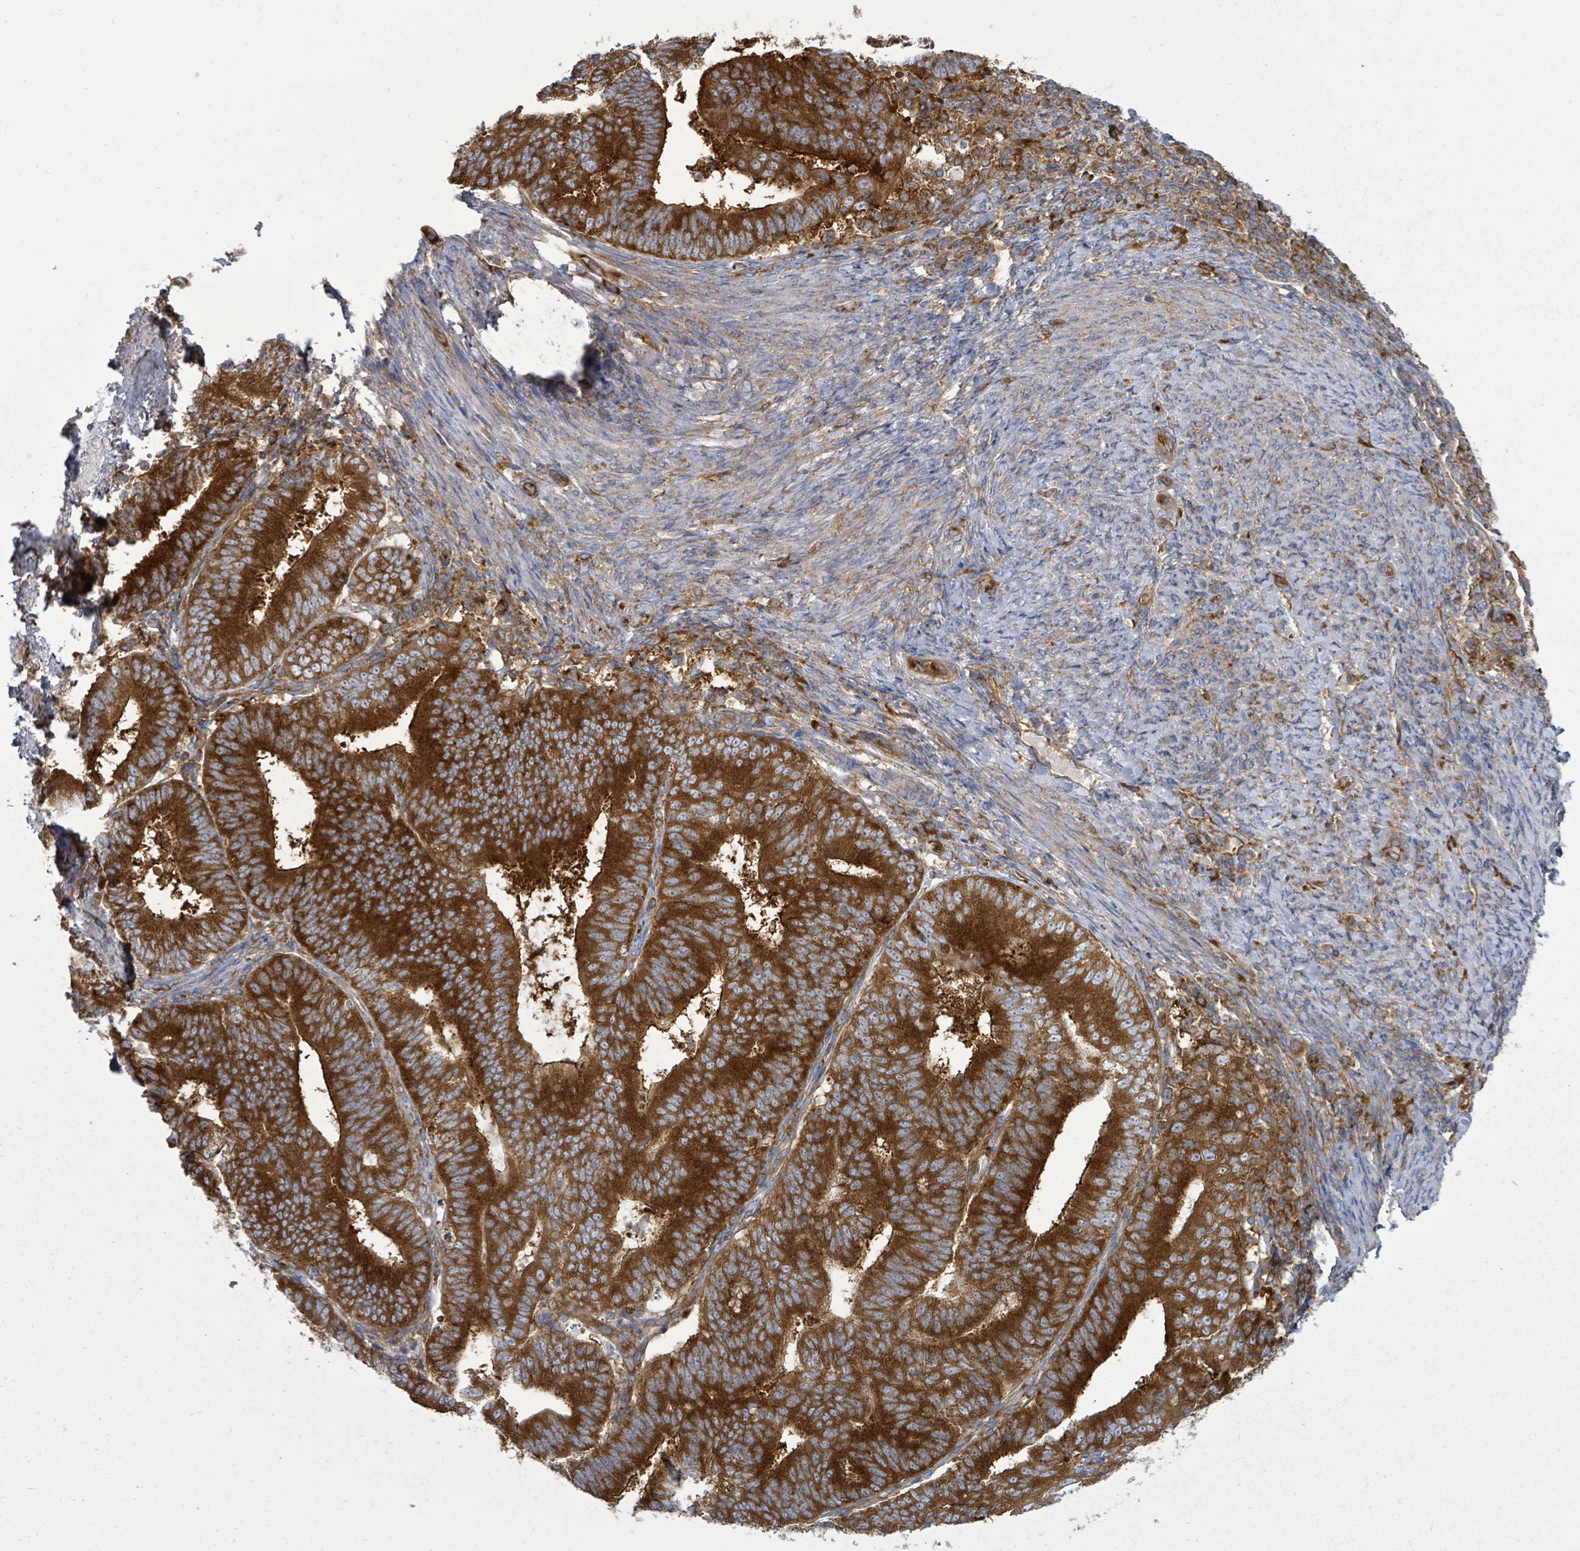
{"staining": {"intensity": "strong", "quantity": ">75%", "location": "cytoplasmic/membranous"}, "tissue": "endometrial cancer", "cell_type": "Tumor cells", "image_type": "cancer", "snomed": [{"axis": "morphology", "description": "Adenocarcinoma, NOS"}, {"axis": "topography", "description": "Endometrium"}], "caption": "This photomicrograph reveals endometrial cancer (adenocarcinoma) stained with IHC to label a protein in brown. The cytoplasmic/membranous of tumor cells show strong positivity for the protein. Nuclei are counter-stained blue.", "gene": "EIF3C", "patient": {"sex": "female", "age": 70}}